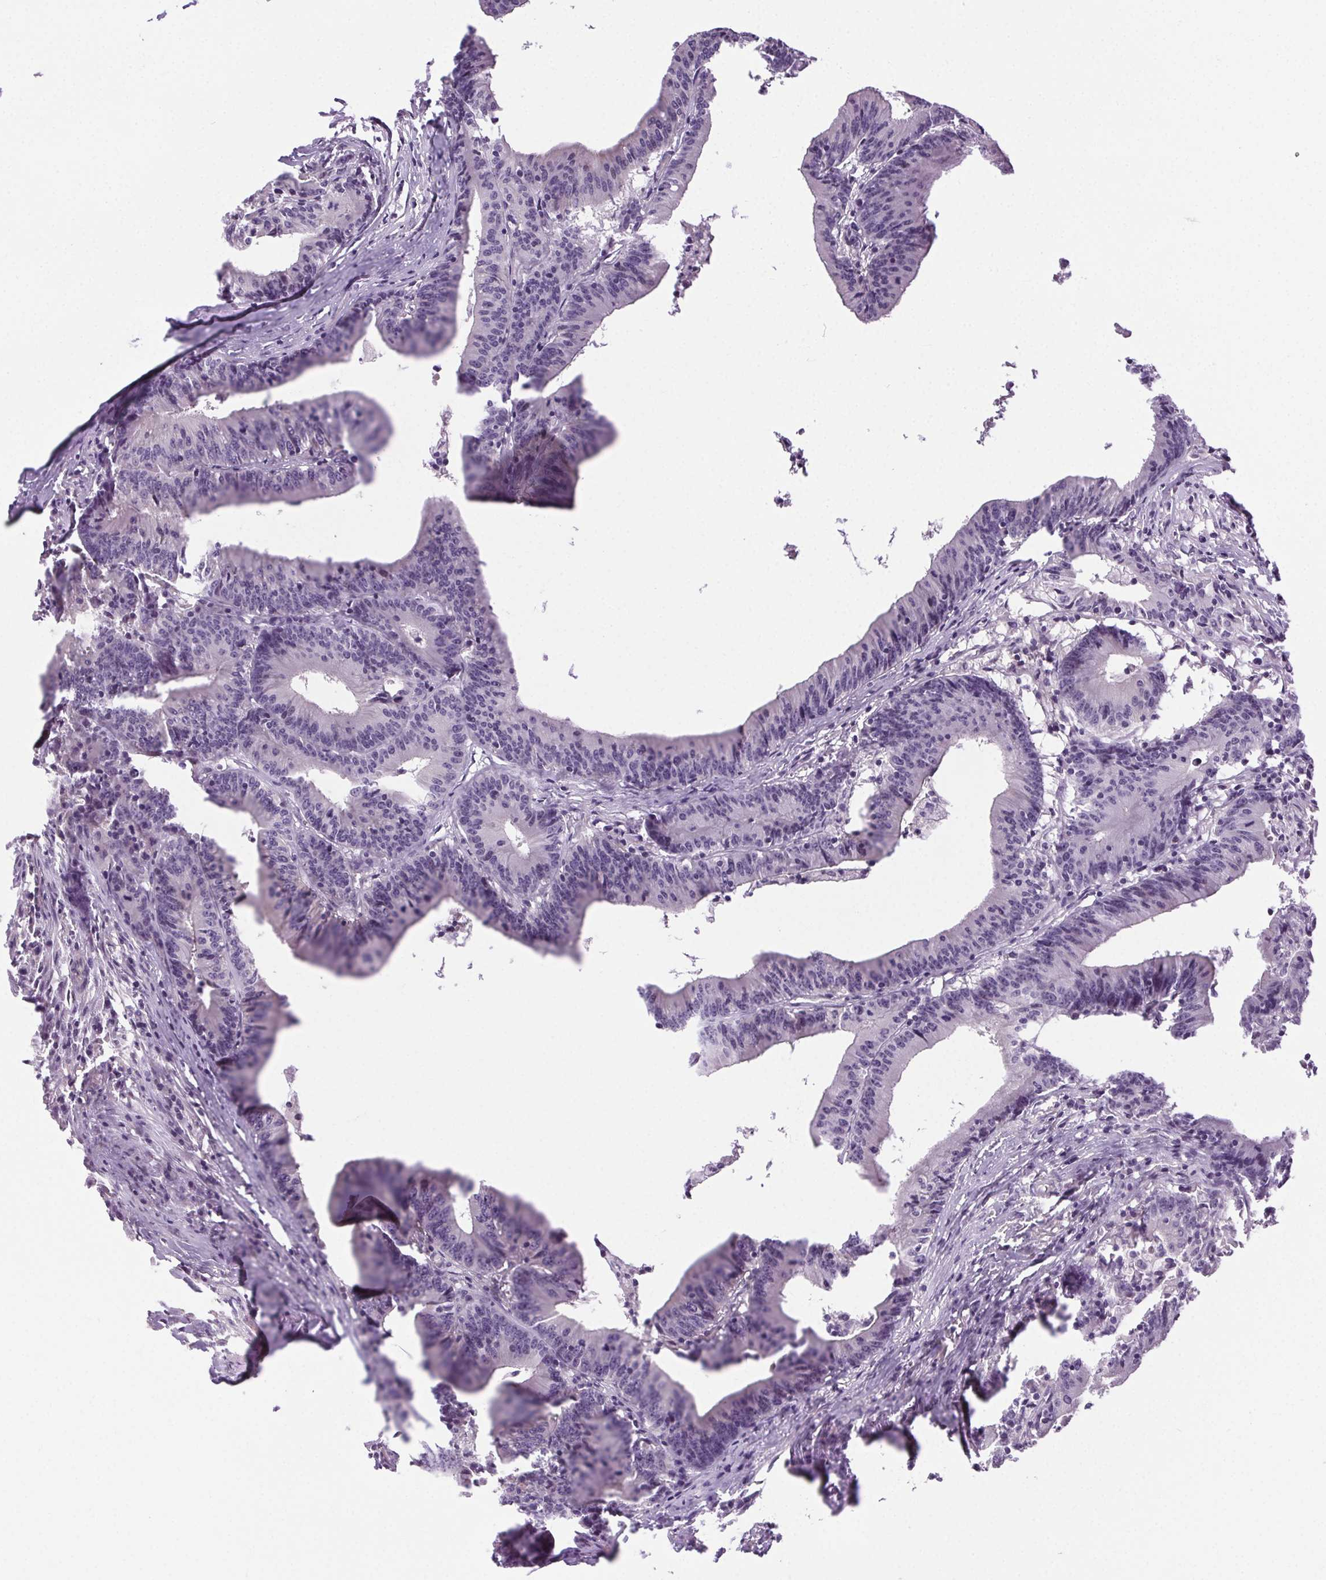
{"staining": {"intensity": "negative", "quantity": "none", "location": "none"}, "tissue": "colorectal cancer", "cell_type": "Tumor cells", "image_type": "cancer", "snomed": [{"axis": "morphology", "description": "Adenocarcinoma, NOS"}, {"axis": "topography", "description": "Colon"}], "caption": "DAB immunohistochemical staining of colorectal adenocarcinoma displays no significant positivity in tumor cells.", "gene": "SYT11", "patient": {"sex": "female", "age": 78}}